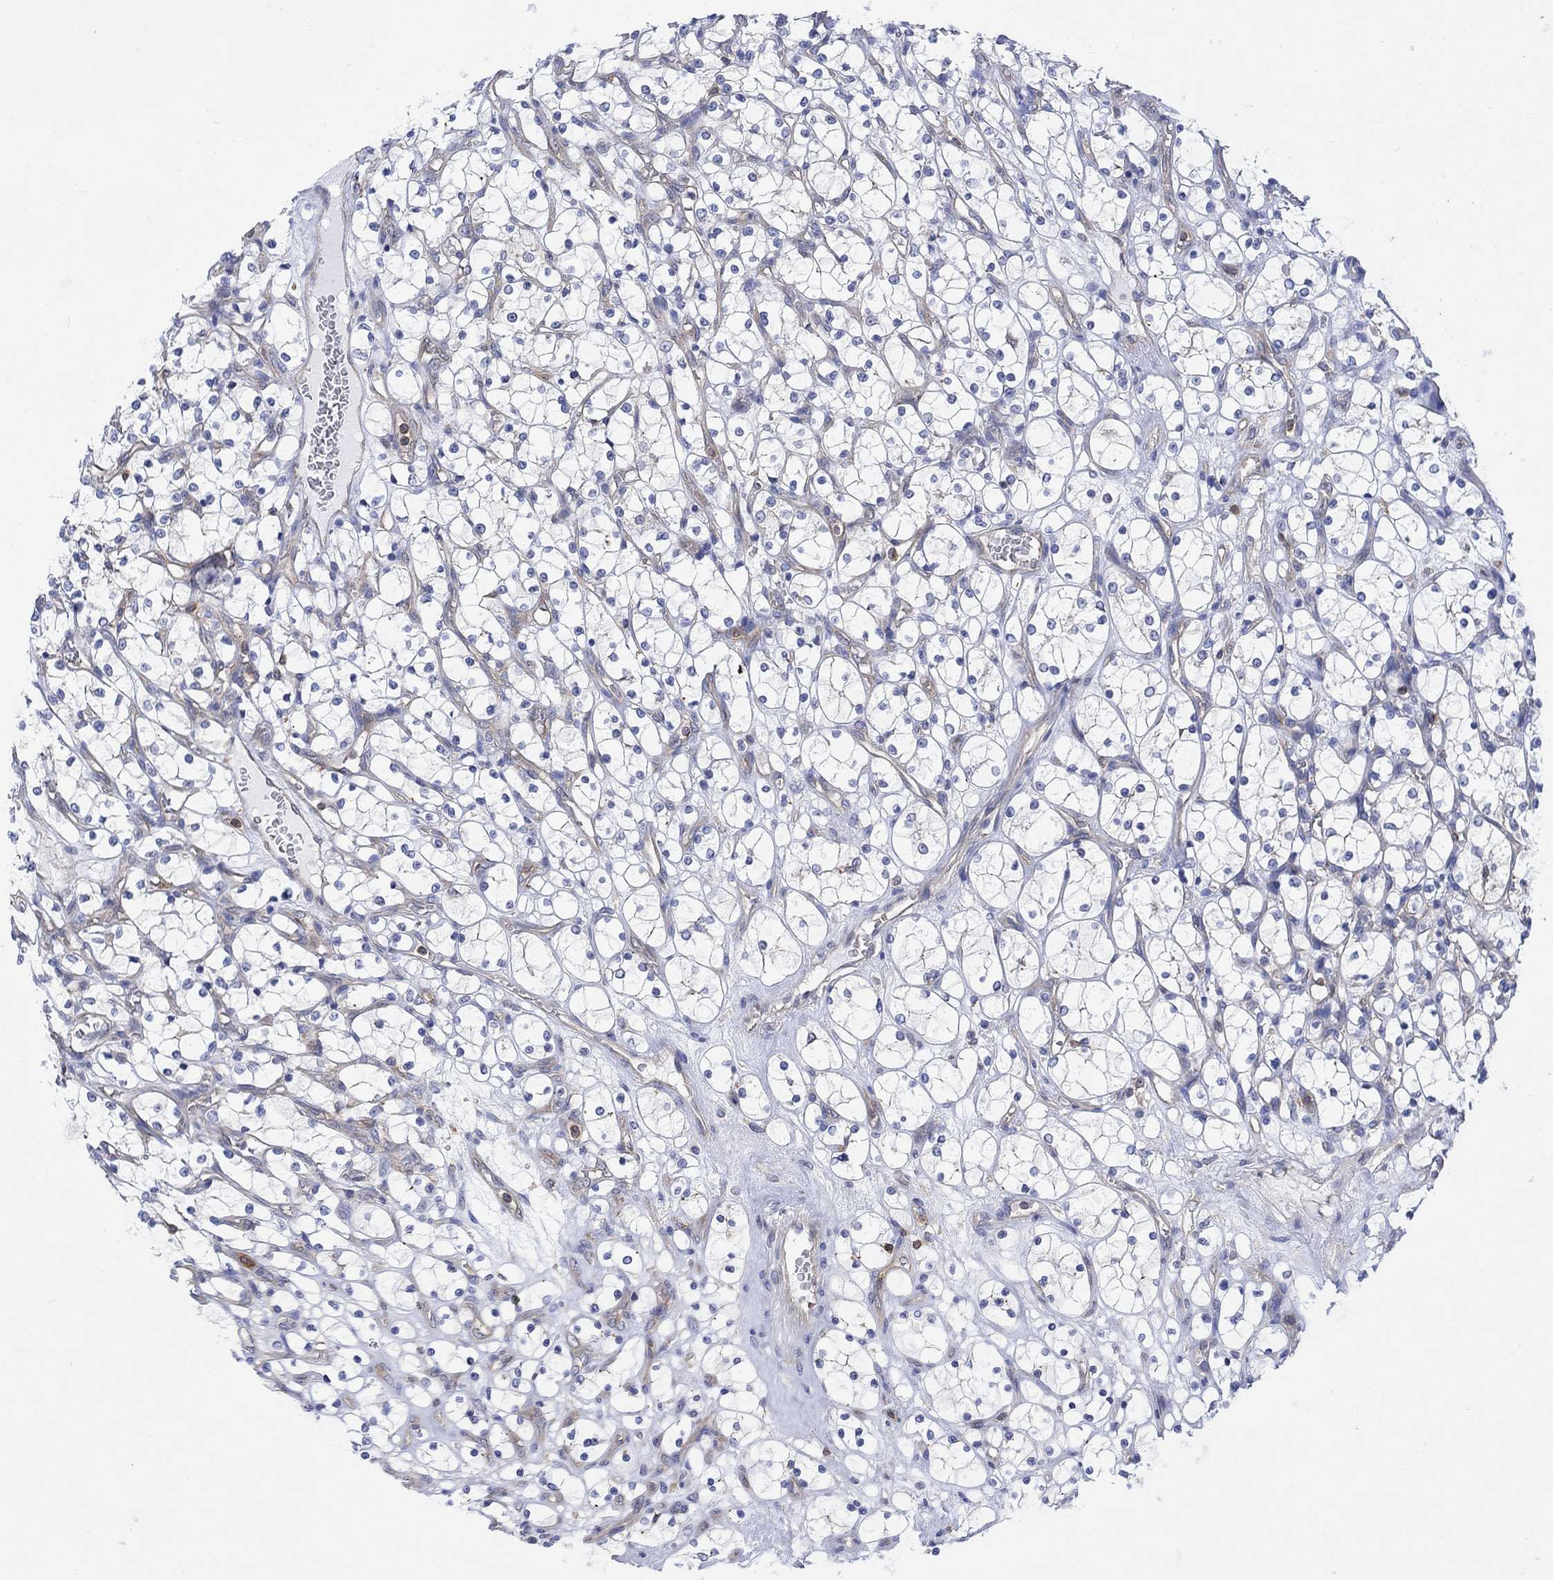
{"staining": {"intensity": "negative", "quantity": "none", "location": "none"}, "tissue": "renal cancer", "cell_type": "Tumor cells", "image_type": "cancer", "snomed": [{"axis": "morphology", "description": "Adenocarcinoma, NOS"}, {"axis": "topography", "description": "Kidney"}], "caption": "Renal cancer (adenocarcinoma) stained for a protein using immunohistochemistry exhibits no staining tumor cells.", "gene": "GBP5", "patient": {"sex": "female", "age": 69}}